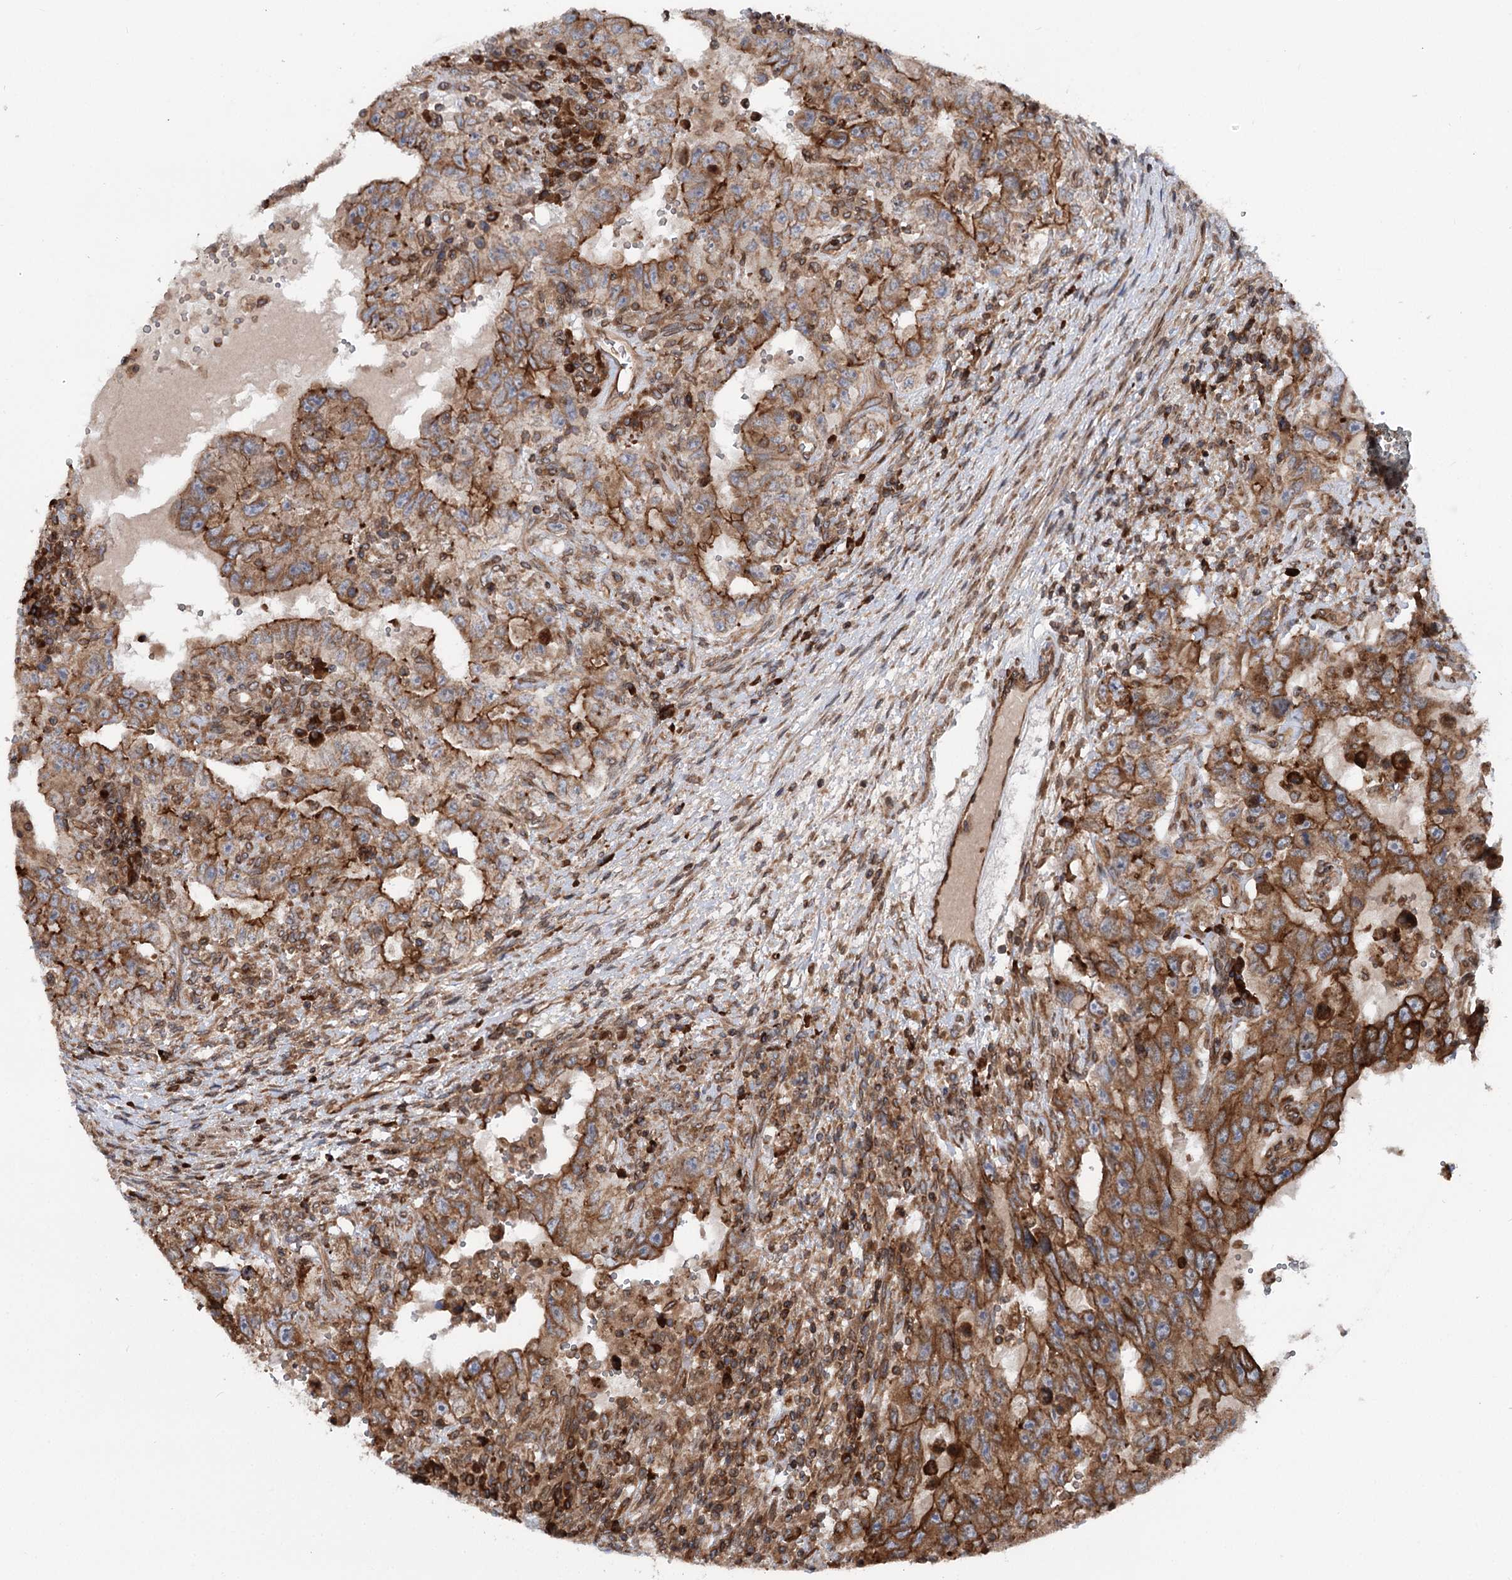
{"staining": {"intensity": "moderate", "quantity": ">75%", "location": "cytoplasmic/membranous"}, "tissue": "testis cancer", "cell_type": "Tumor cells", "image_type": "cancer", "snomed": [{"axis": "morphology", "description": "Carcinoma, Embryonal, NOS"}, {"axis": "topography", "description": "Testis"}], "caption": "Testis embryonal carcinoma tissue demonstrates moderate cytoplasmic/membranous staining in approximately >75% of tumor cells, visualized by immunohistochemistry.", "gene": "FGFR1OP2", "patient": {"sex": "male", "age": 26}}